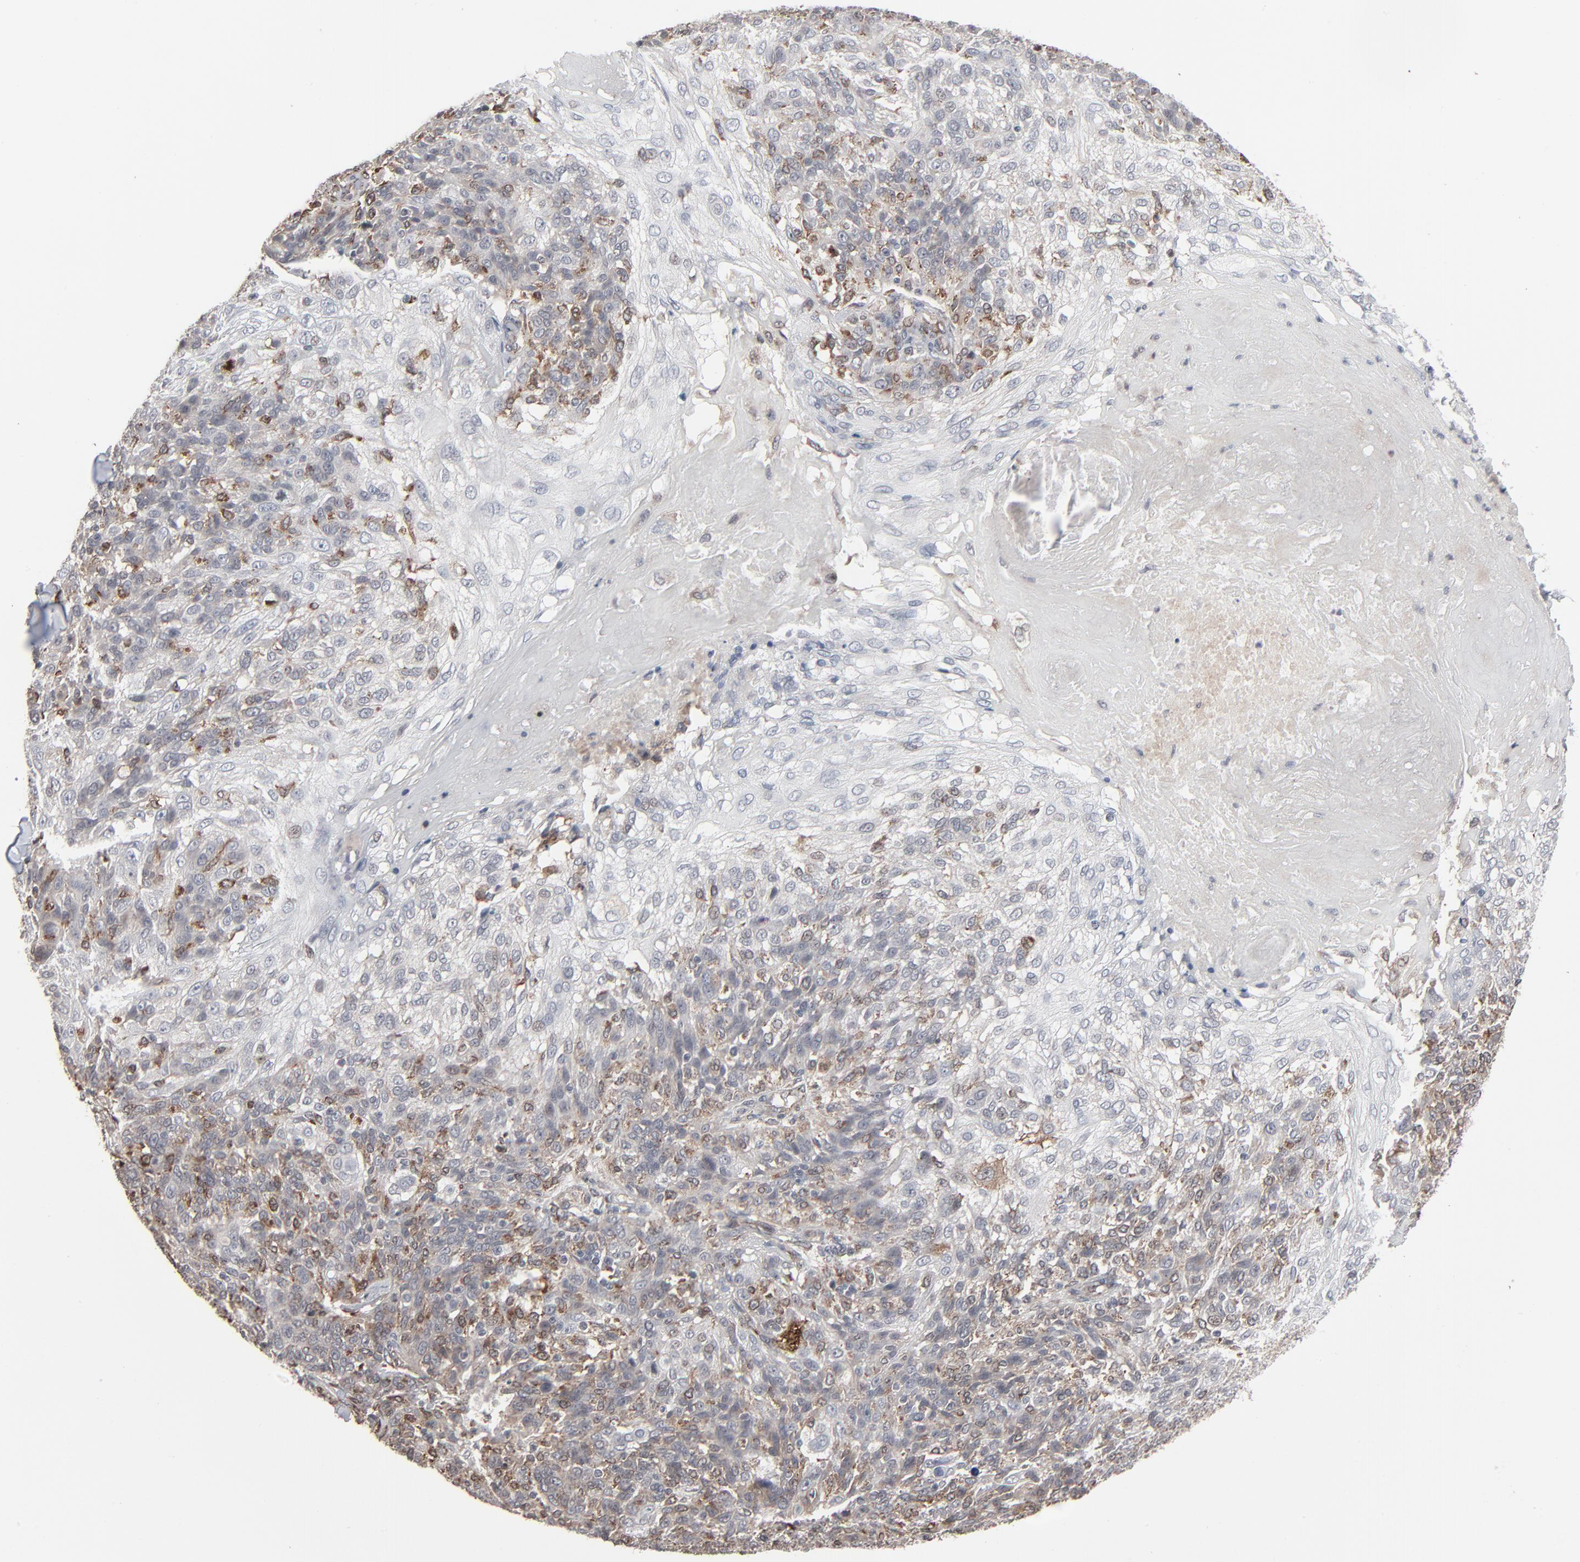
{"staining": {"intensity": "moderate", "quantity": ">75%", "location": "cytoplasmic/membranous"}, "tissue": "skin cancer", "cell_type": "Tumor cells", "image_type": "cancer", "snomed": [{"axis": "morphology", "description": "Normal tissue, NOS"}, {"axis": "morphology", "description": "Squamous cell carcinoma, NOS"}, {"axis": "topography", "description": "Skin"}], "caption": "A high-resolution micrograph shows immunohistochemistry staining of skin cancer (squamous cell carcinoma), which reveals moderate cytoplasmic/membranous positivity in about >75% of tumor cells.", "gene": "CTNND1", "patient": {"sex": "female", "age": 83}}